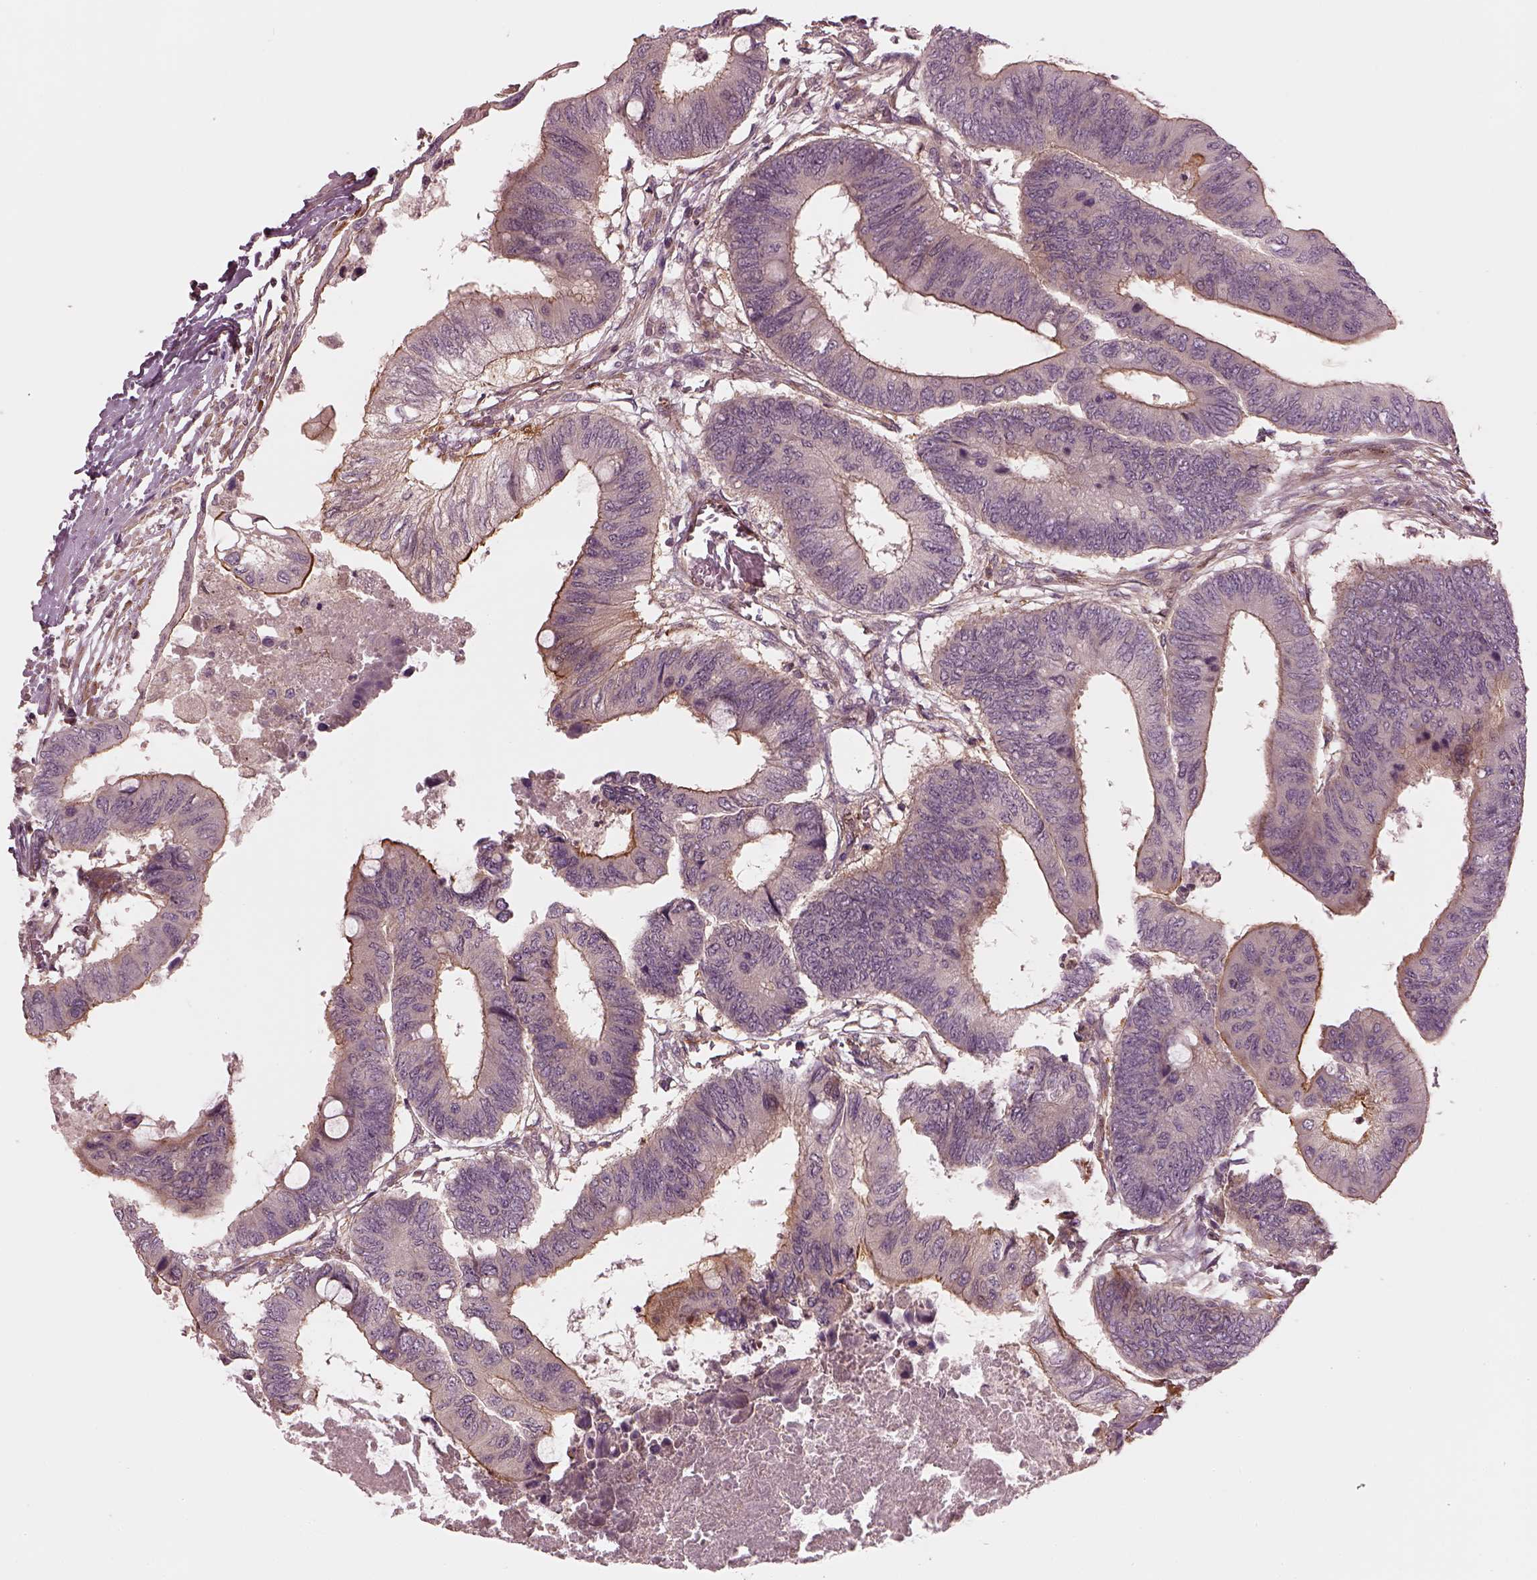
{"staining": {"intensity": "strong", "quantity": "<25%", "location": "cytoplasmic/membranous"}, "tissue": "colorectal cancer", "cell_type": "Tumor cells", "image_type": "cancer", "snomed": [{"axis": "morphology", "description": "Normal tissue, NOS"}, {"axis": "morphology", "description": "Adenocarcinoma, NOS"}, {"axis": "topography", "description": "Rectum"}, {"axis": "topography", "description": "Peripheral nerve tissue"}], "caption": "A histopathology image of adenocarcinoma (colorectal) stained for a protein exhibits strong cytoplasmic/membranous brown staining in tumor cells.", "gene": "FAM107B", "patient": {"sex": "male", "age": 92}}